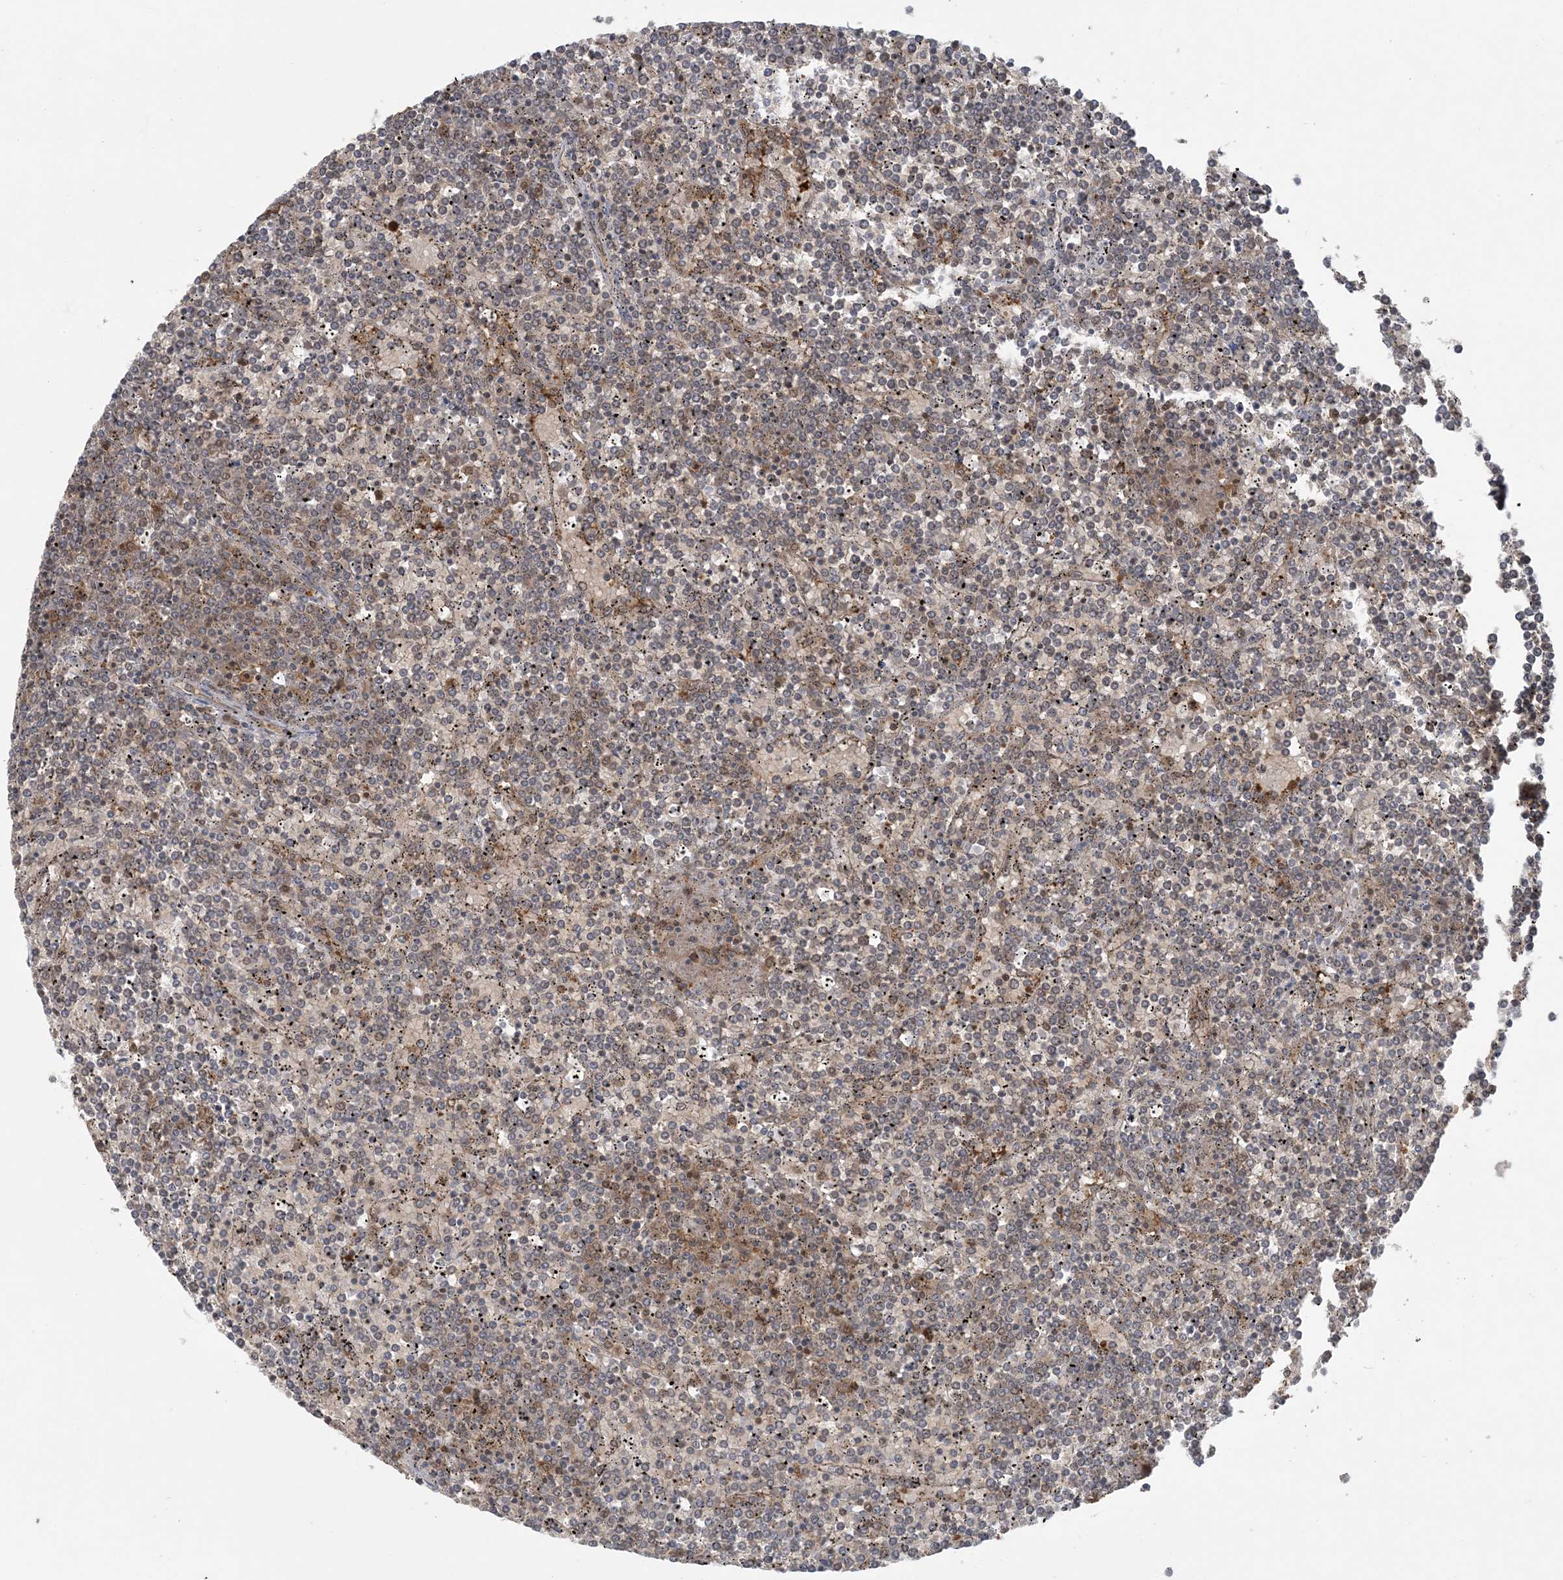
{"staining": {"intensity": "weak", "quantity": "25%-75%", "location": "cytoplasmic/membranous"}, "tissue": "lymphoma", "cell_type": "Tumor cells", "image_type": "cancer", "snomed": [{"axis": "morphology", "description": "Malignant lymphoma, non-Hodgkin's type, Low grade"}, {"axis": "topography", "description": "Spleen"}], "caption": "Immunohistochemical staining of malignant lymphoma, non-Hodgkin's type (low-grade) reveals low levels of weak cytoplasmic/membranous expression in approximately 25%-75% of tumor cells.", "gene": "OLA1", "patient": {"sex": "female", "age": 19}}